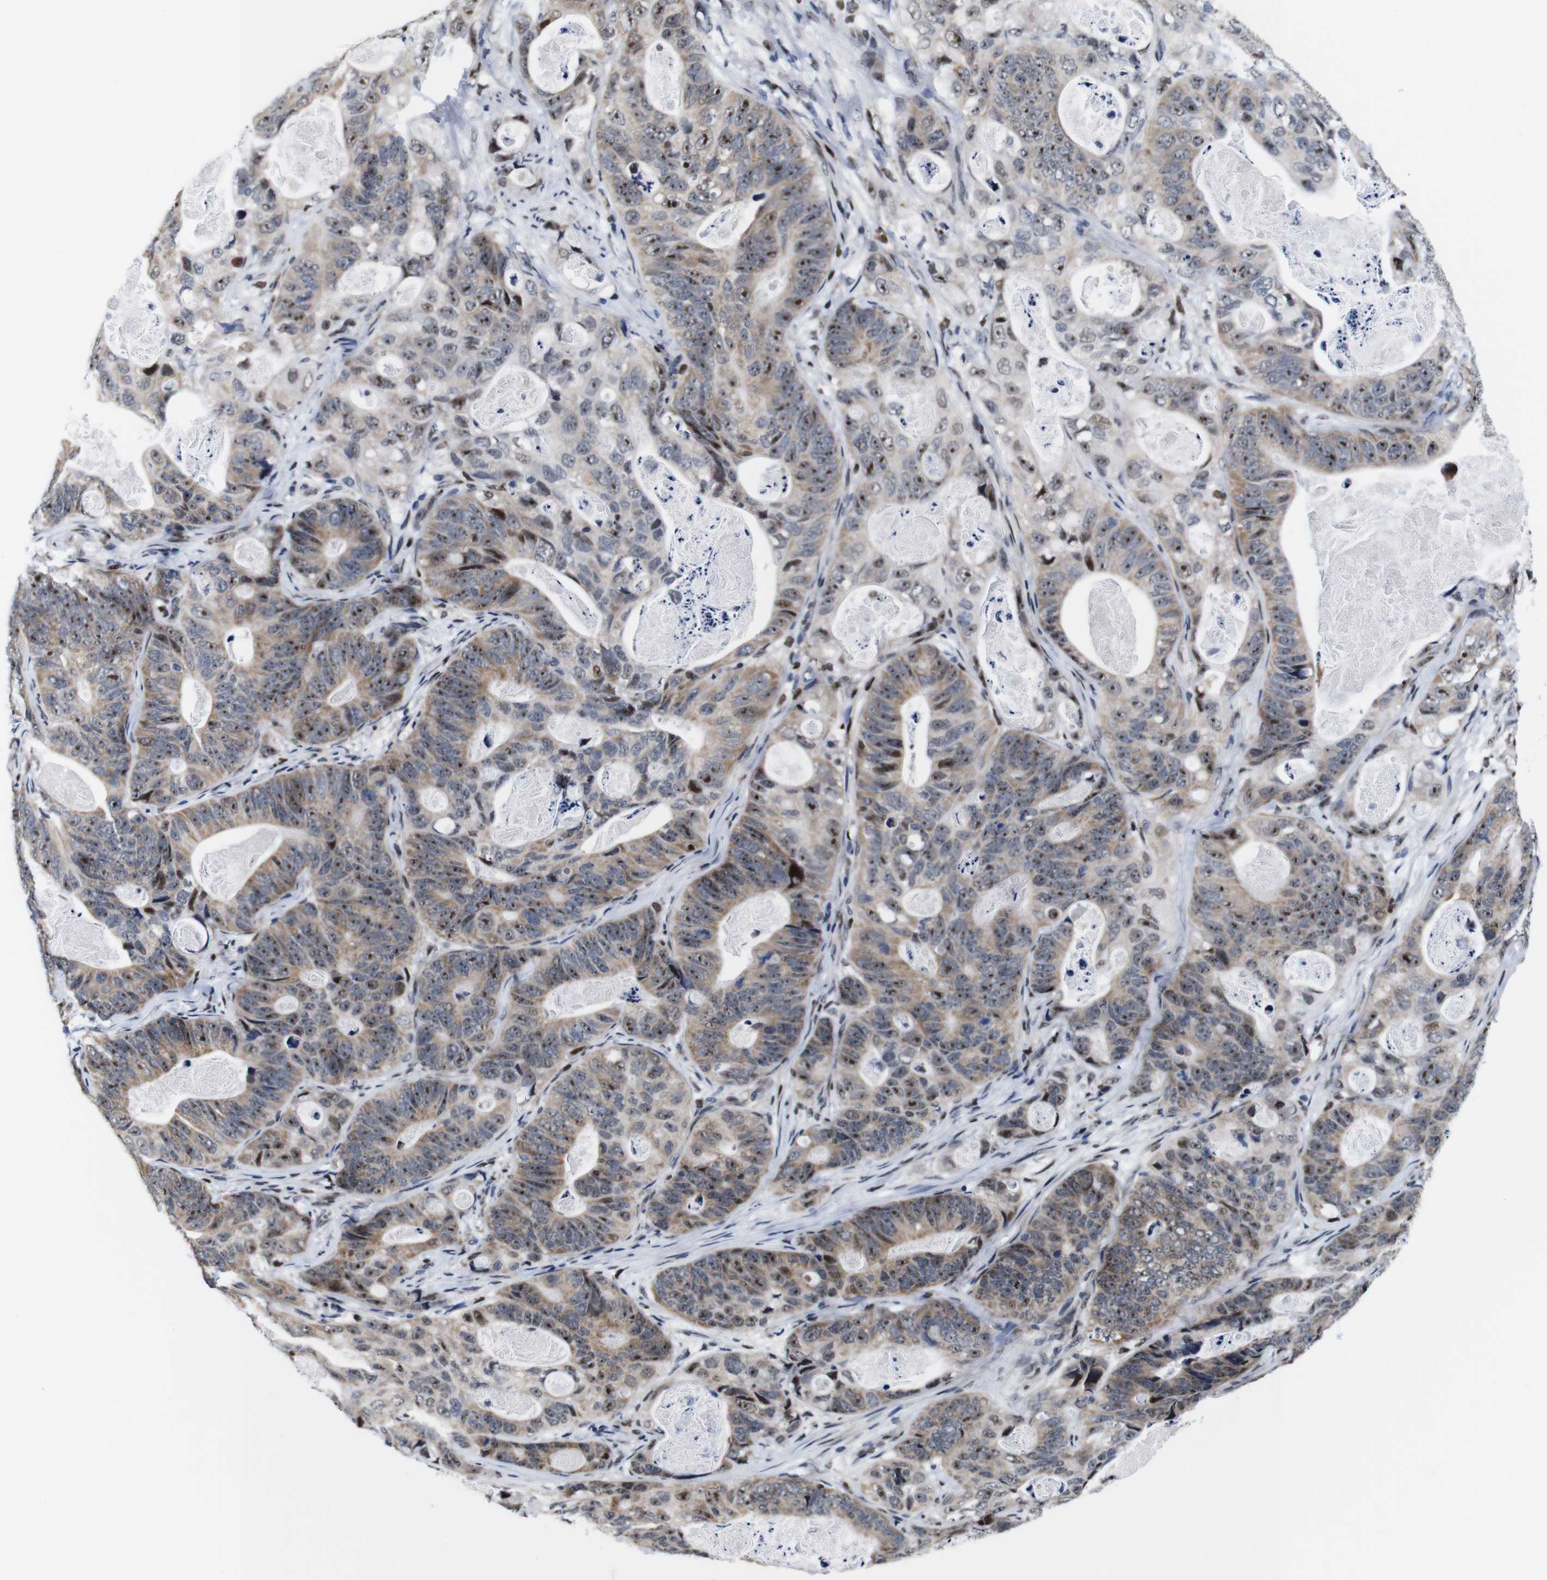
{"staining": {"intensity": "strong", "quantity": ">75%", "location": "cytoplasmic/membranous,nuclear"}, "tissue": "stomach cancer", "cell_type": "Tumor cells", "image_type": "cancer", "snomed": [{"axis": "morphology", "description": "Adenocarcinoma, NOS"}, {"axis": "topography", "description": "Stomach"}], "caption": "IHC (DAB (3,3'-diaminobenzidine)) staining of stomach cancer displays strong cytoplasmic/membranous and nuclear protein positivity in about >75% of tumor cells.", "gene": "GATA6", "patient": {"sex": "female", "age": 89}}